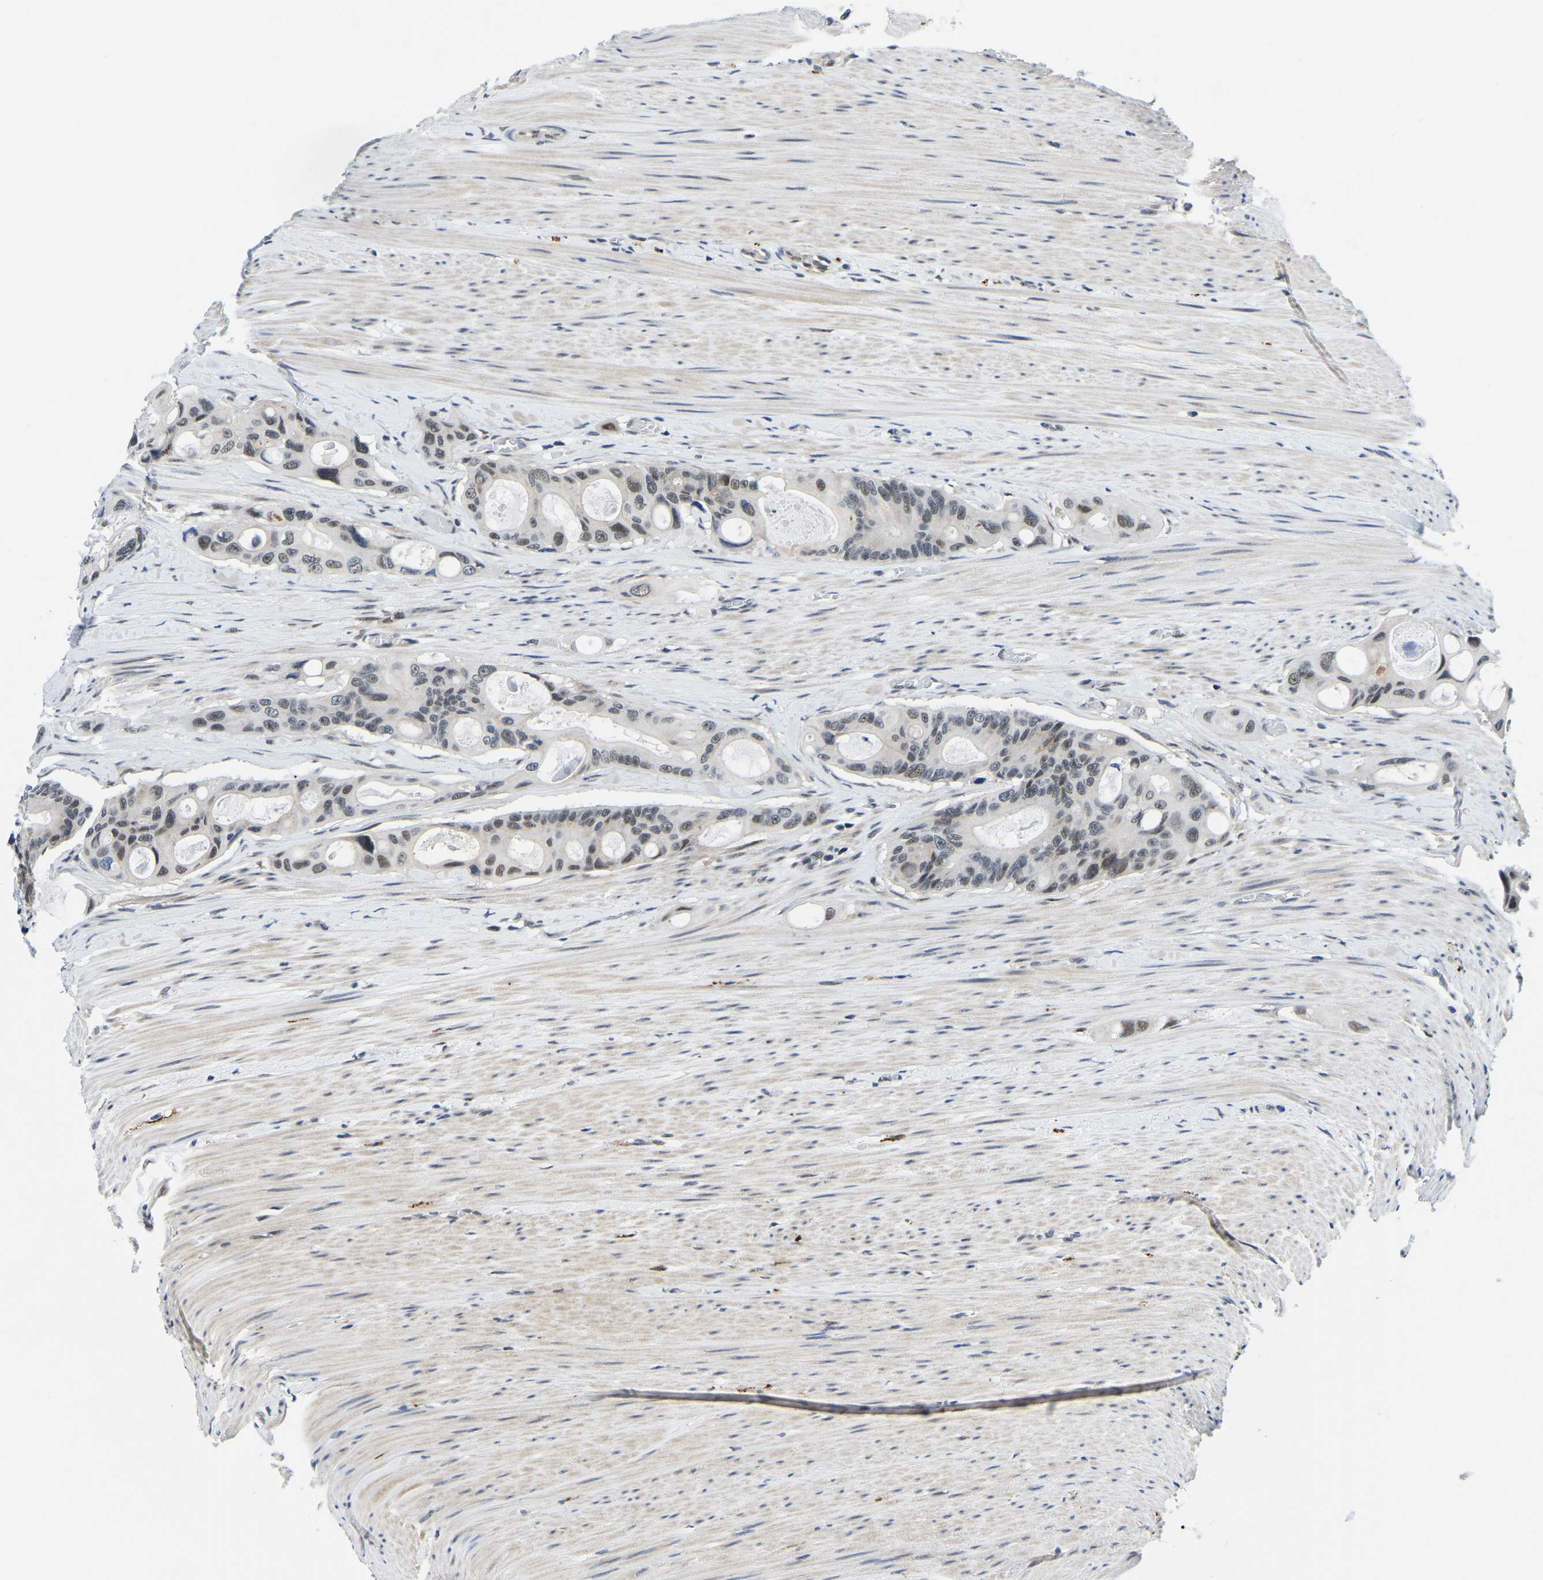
{"staining": {"intensity": "weak", "quantity": "<25%", "location": "nuclear"}, "tissue": "colorectal cancer", "cell_type": "Tumor cells", "image_type": "cancer", "snomed": [{"axis": "morphology", "description": "Adenocarcinoma, NOS"}, {"axis": "topography", "description": "Colon"}], "caption": "Image shows no significant protein expression in tumor cells of colorectal cancer (adenocarcinoma). (Stains: DAB immunohistochemistry (IHC) with hematoxylin counter stain, Microscopy: brightfield microscopy at high magnification).", "gene": "POLDIP3", "patient": {"sex": "female", "age": 57}}